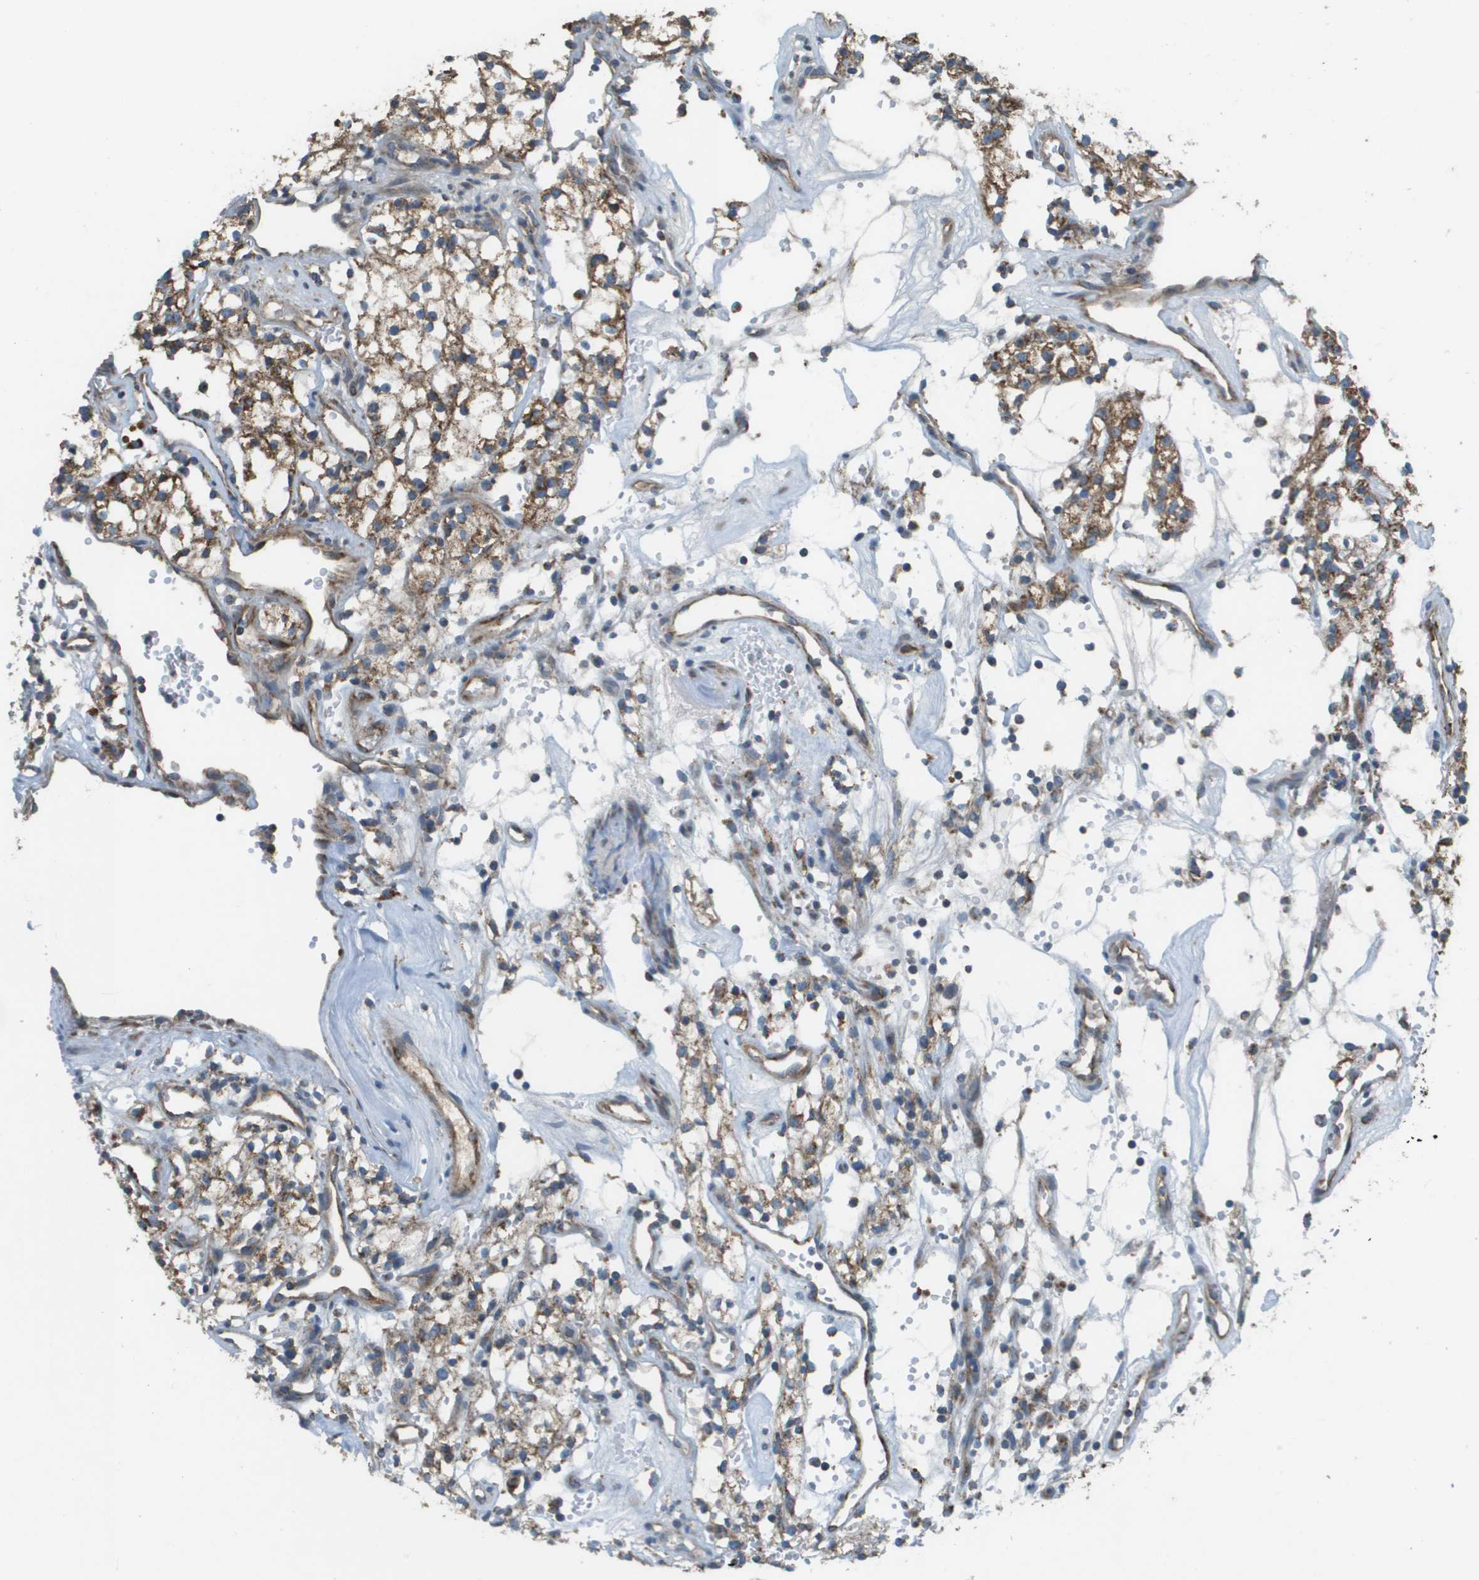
{"staining": {"intensity": "moderate", "quantity": "25%-75%", "location": "cytoplasmic/membranous"}, "tissue": "renal cancer", "cell_type": "Tumor cells", "image_type": "cancer", "snomed": [{"axis": "morphology", "description": "Adenocarcinoma, NOS"}, {"axis": "topography", "description": "Kidney"}], "caption": "A high-resolution image shows immunohistochemistry staining of renal cancer (adenocarcinoma), which exhibits moderate cytoplasmic/membranous expression in approximately 25%-75% of tumor cells. The staining is performed using DAB brown chromogen to label protein expression. The nuclei are counter-stained blue using hematoxylin.", "gene": "NRK", "patient": {"sex": "male", "age": 59}}